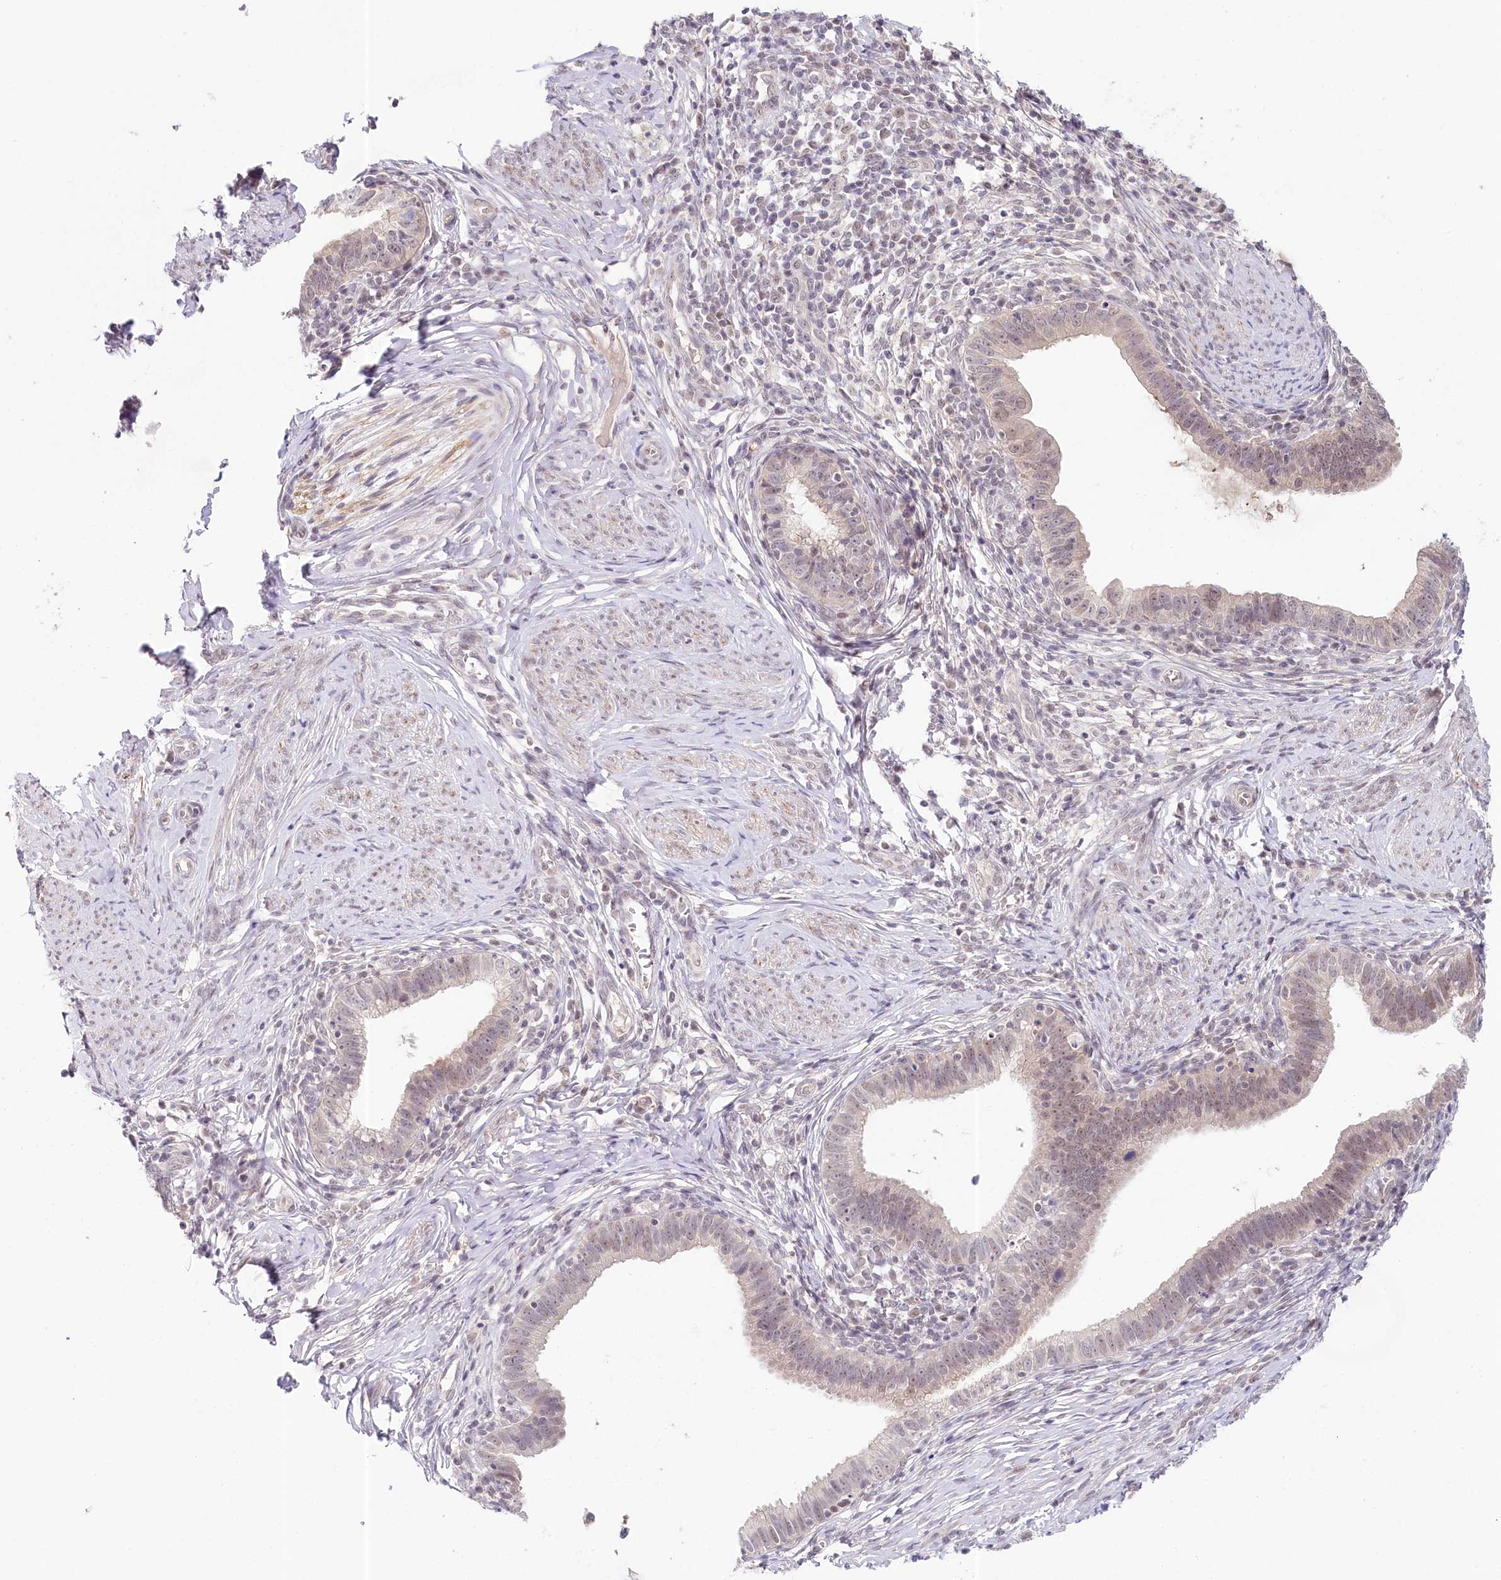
{"staining": {"intensity": "weak", "quantity": "<25%", "location": "nuclear"}, "tissue": "cervical cancer", "cell_type": "Tumor cells", "image_type": "cancer", "snomed": [{"axis": "morphology", "description": "Adenocarcinoma, NOS"}, {"axis": "topography", "description": "Cervix"}], "caption": "An image of adenocarcinoma (cervical) stained for a protein demonstrates no brown staining in tumor cells.", "gene": "AMTN", "patient": {"sex": "female", "age": 36}}